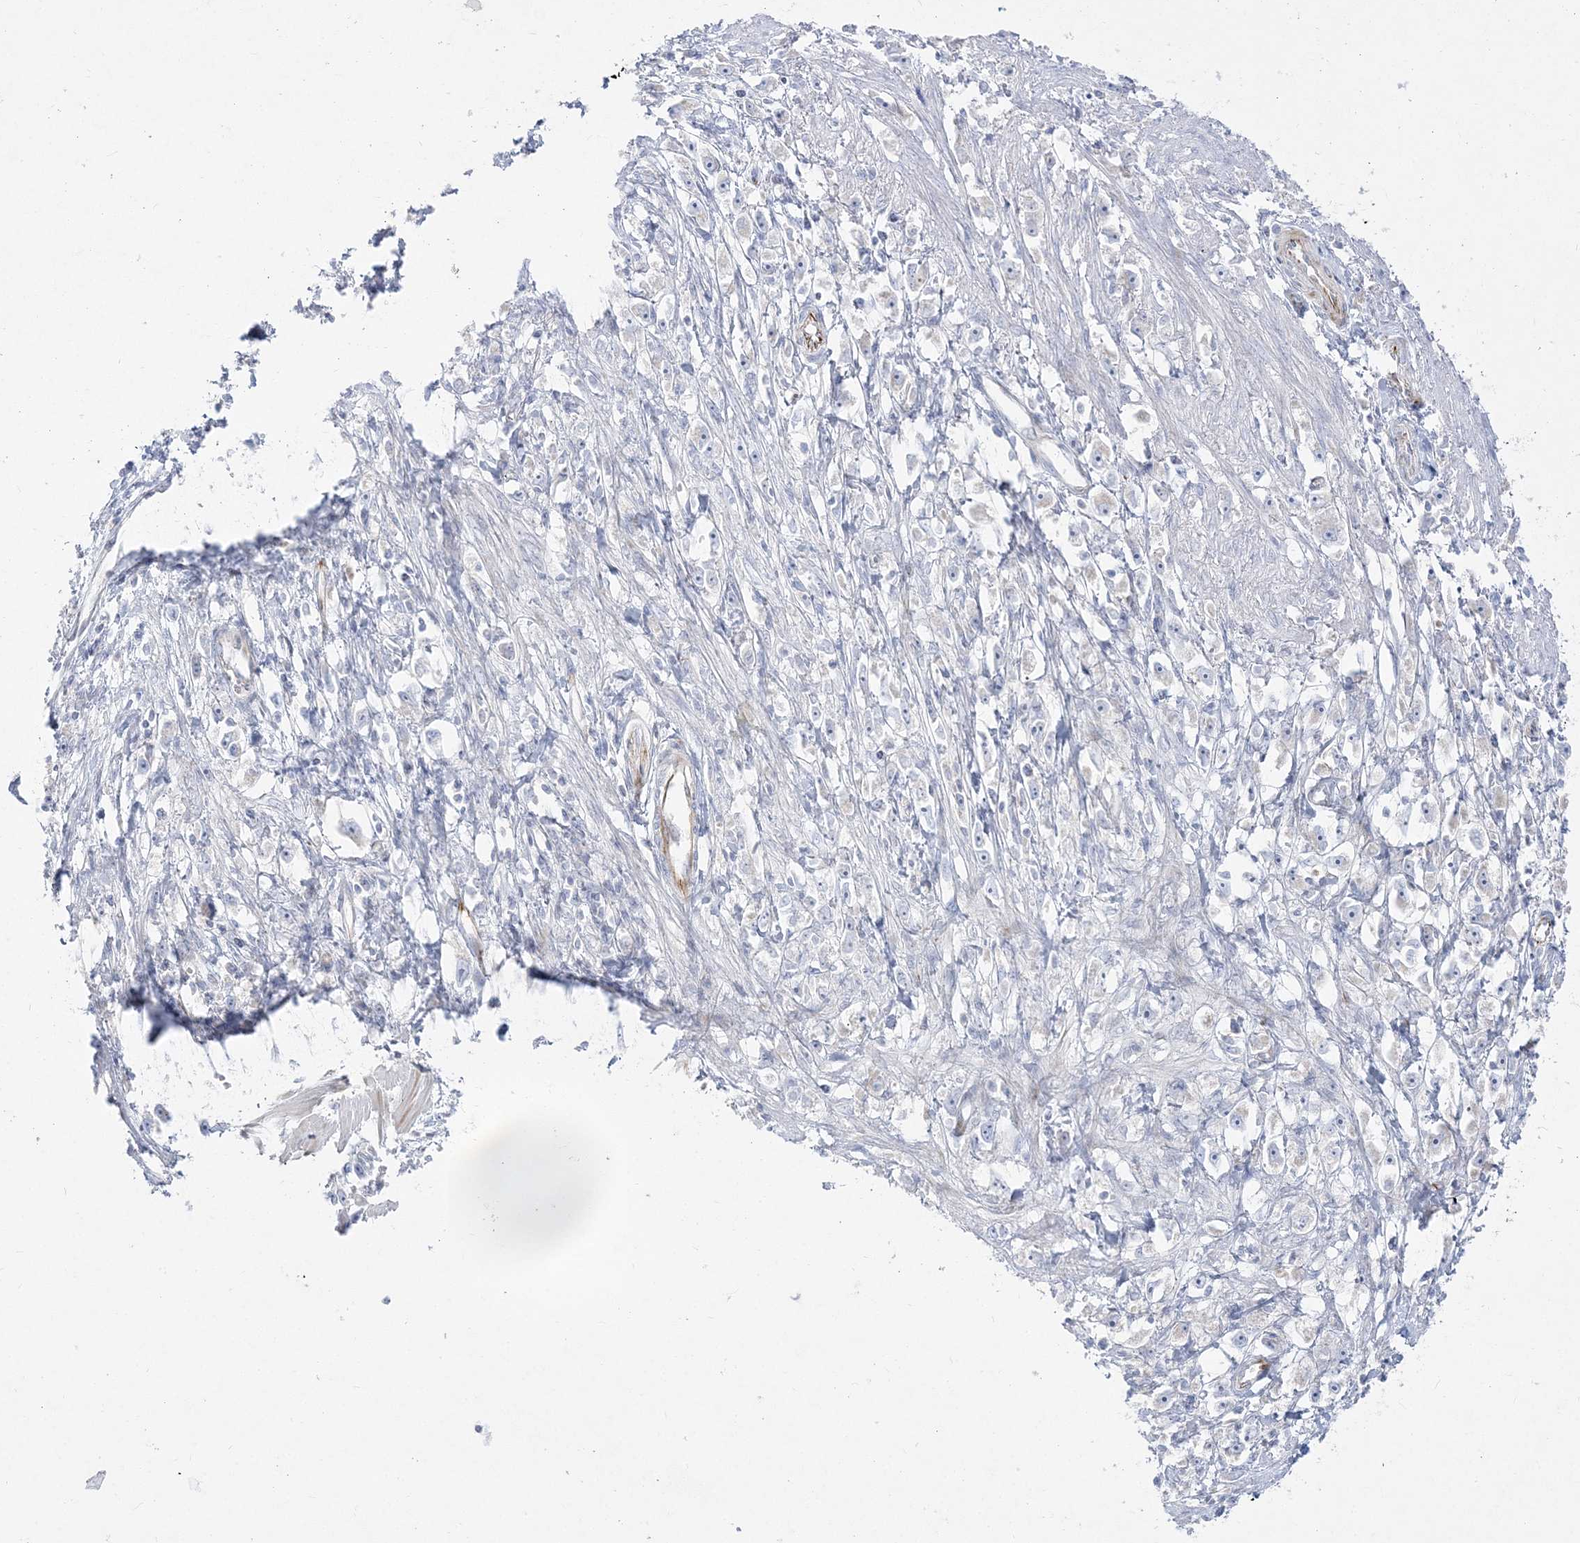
{"staining": {"intensity": "negative", "quantity": "none", "location": "none"}, "tissue": "stomach cancer", "cell_type": "Tumor cells", "image_type": "cancer", "snomed": [{"axis": "morphology", "description": "Adenocarcinoma, NOS"}, {"axis": "topography", "description": "Stomach"}], "caption": "An IHC photomicrograph of adenocarcinoma (stomach) is shown. There is no staining in tumor cells of adenocarcinoma (stomach).", "gene": "GPAT2", "patient": {"sex": "female", "age": 59}}